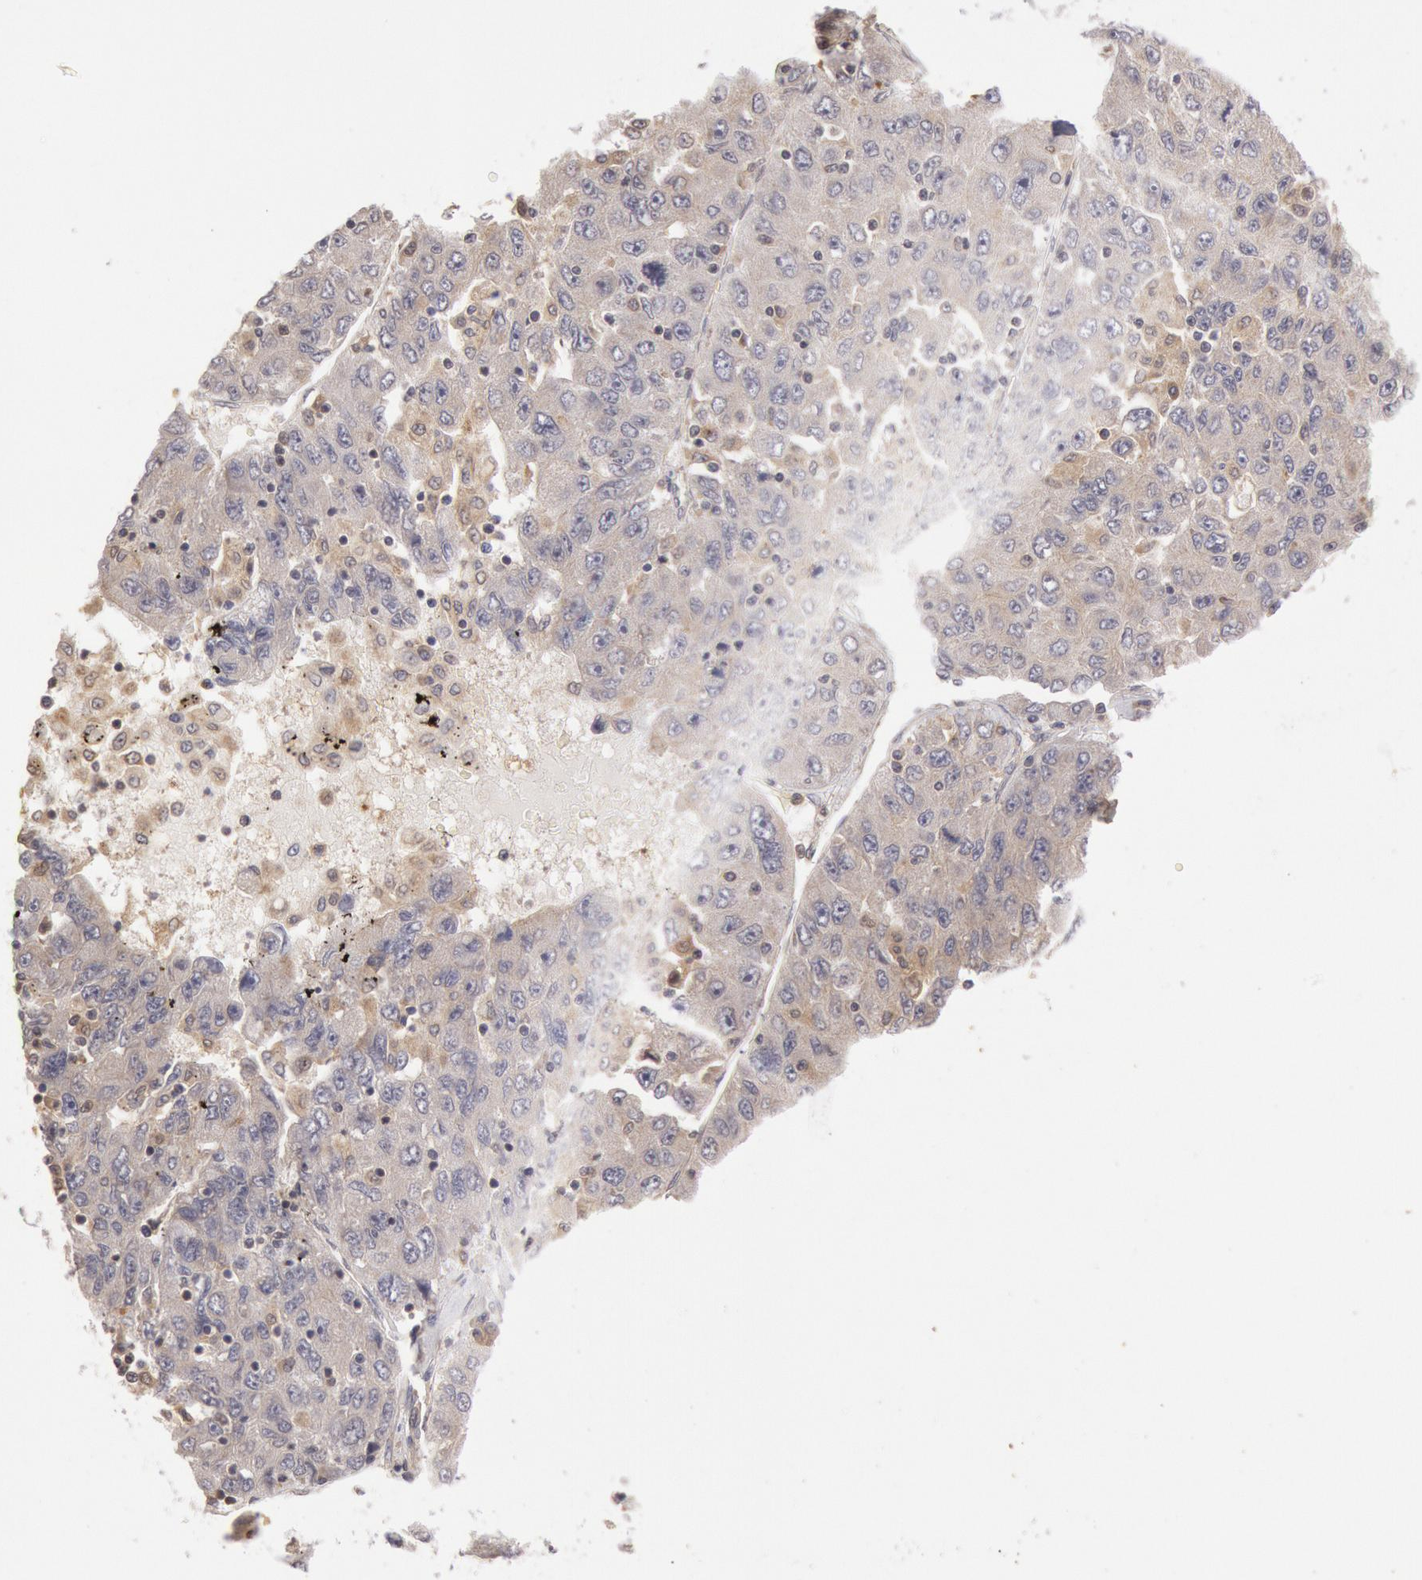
{"staining": {"intensity": "weak", "quantity": "25%-75%", "location": "cytoplasmic/membranous"}, "tissue": "liver cancer", "cell_type": "Tumor cells", "image_type": "cancer", "snomed": [{"axis": "morphology", "description": "Carcinoma, Hepatocellular, NOS"}, {"axis": "topography", "description": "Liver"}], "caption": "Brown immunohistochemical staining in human liver cancer exhibits weak cytoplasmic/membranous staining in about 25%-75% of tumor cells. (DAB IHC, brown staining for protein, blue staining for nuclei).", "gene": "PLA2G6", "patient": {"sex": "male", "age": 49}}